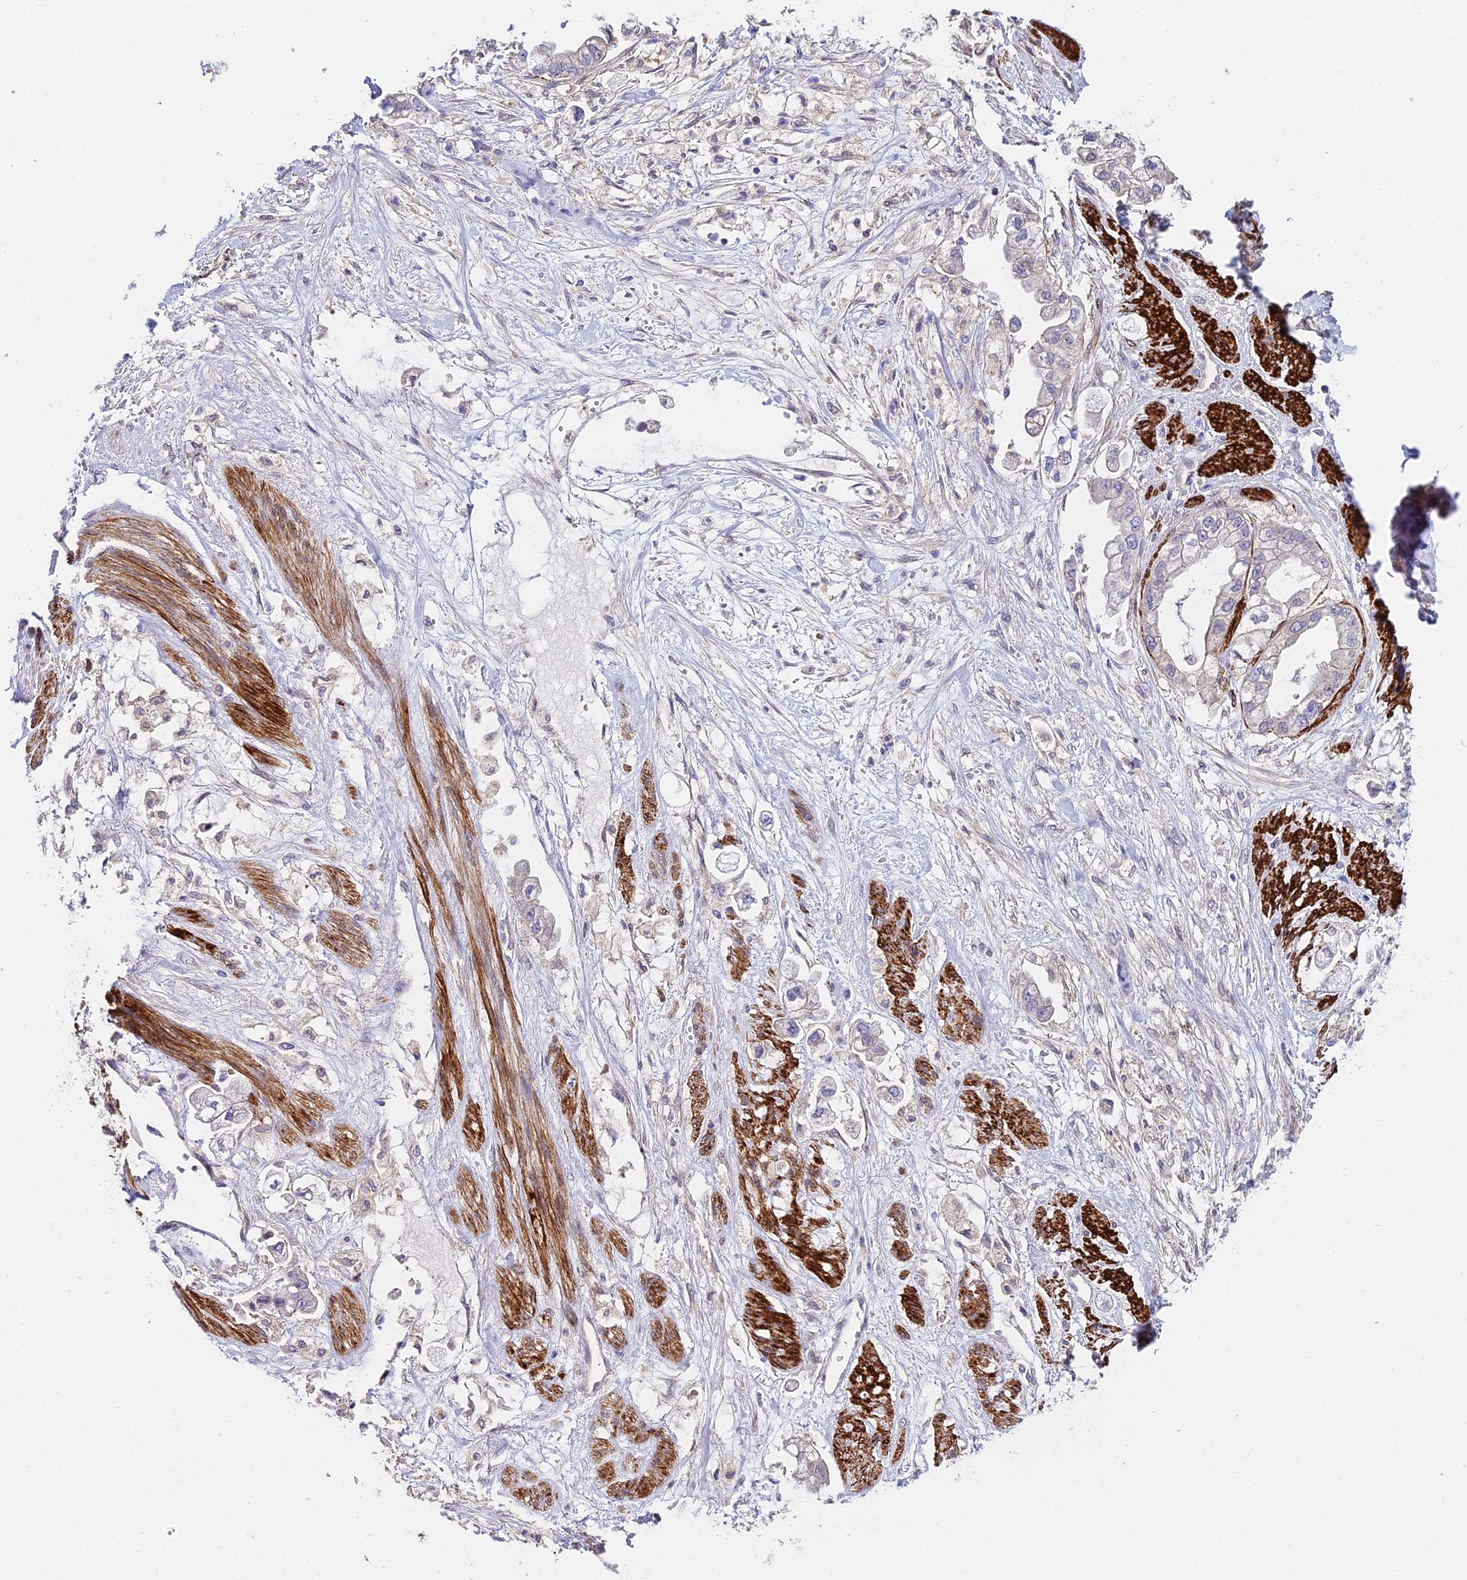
{"staining": {"intensity": "weak", "quantity": "<25%", "location": "cytoplasmic/membranous"}, "tissue": "stomach cancer", "cell_type": "Tumor cells", "image_type": "cancer", "snomed": [{"axis": "morphology", "description": "Adenocarcinoma, NOS"}, {"axis": "topography", "description": "Stomach"}], "caption": "The micrograph shows no staining of tumor cells in adenocarcinoma (stomach).", "gene": "ANKRD50", "patient": {"sex": "male", "age": 62}}